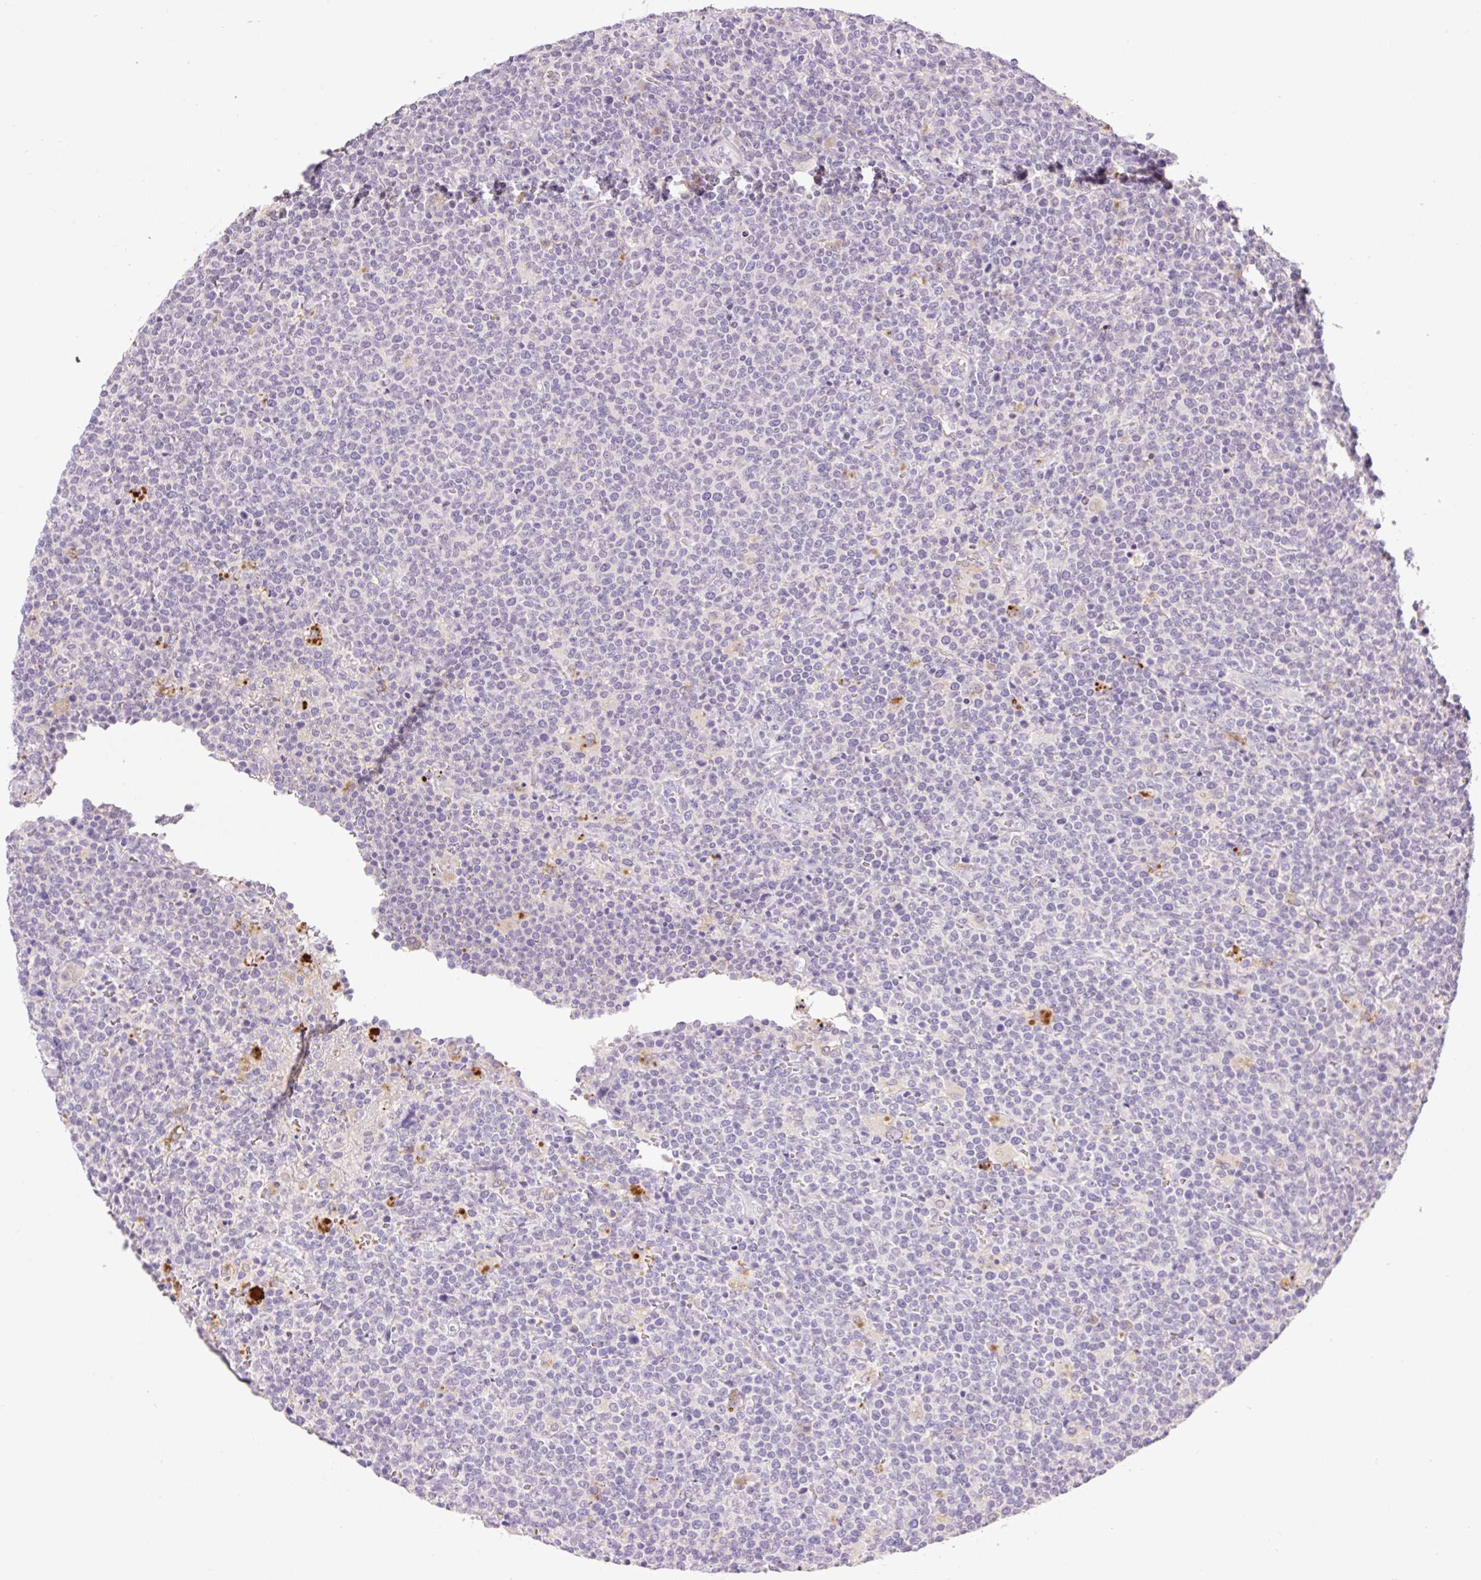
{"staining": {"intensity": "negative", "quantity": "none", "location": "none"}, "tissue": "lymphoma", "cell_type": "Tumor cells", "image_type": "cancer", "snomed": [{"axis": "morphology", "description": "Malignant lymphoma, non-Hodgkin's type, High grade"}, {"axis": "topography", "description": "Lymph node"}], "caption": "Malignant lymphoma, non-Hodgkin's type (high-grade) was stained to show a protein in brown. There is no significant positivity in tumor cells. The staining was performed using DAB to visualize the protein expression in brown, while the nuclei were stained in blue with hematoxylin (Magnification: 20x).", "gene": "HABP4", "patient": {"sex": "male", "age": 61}}